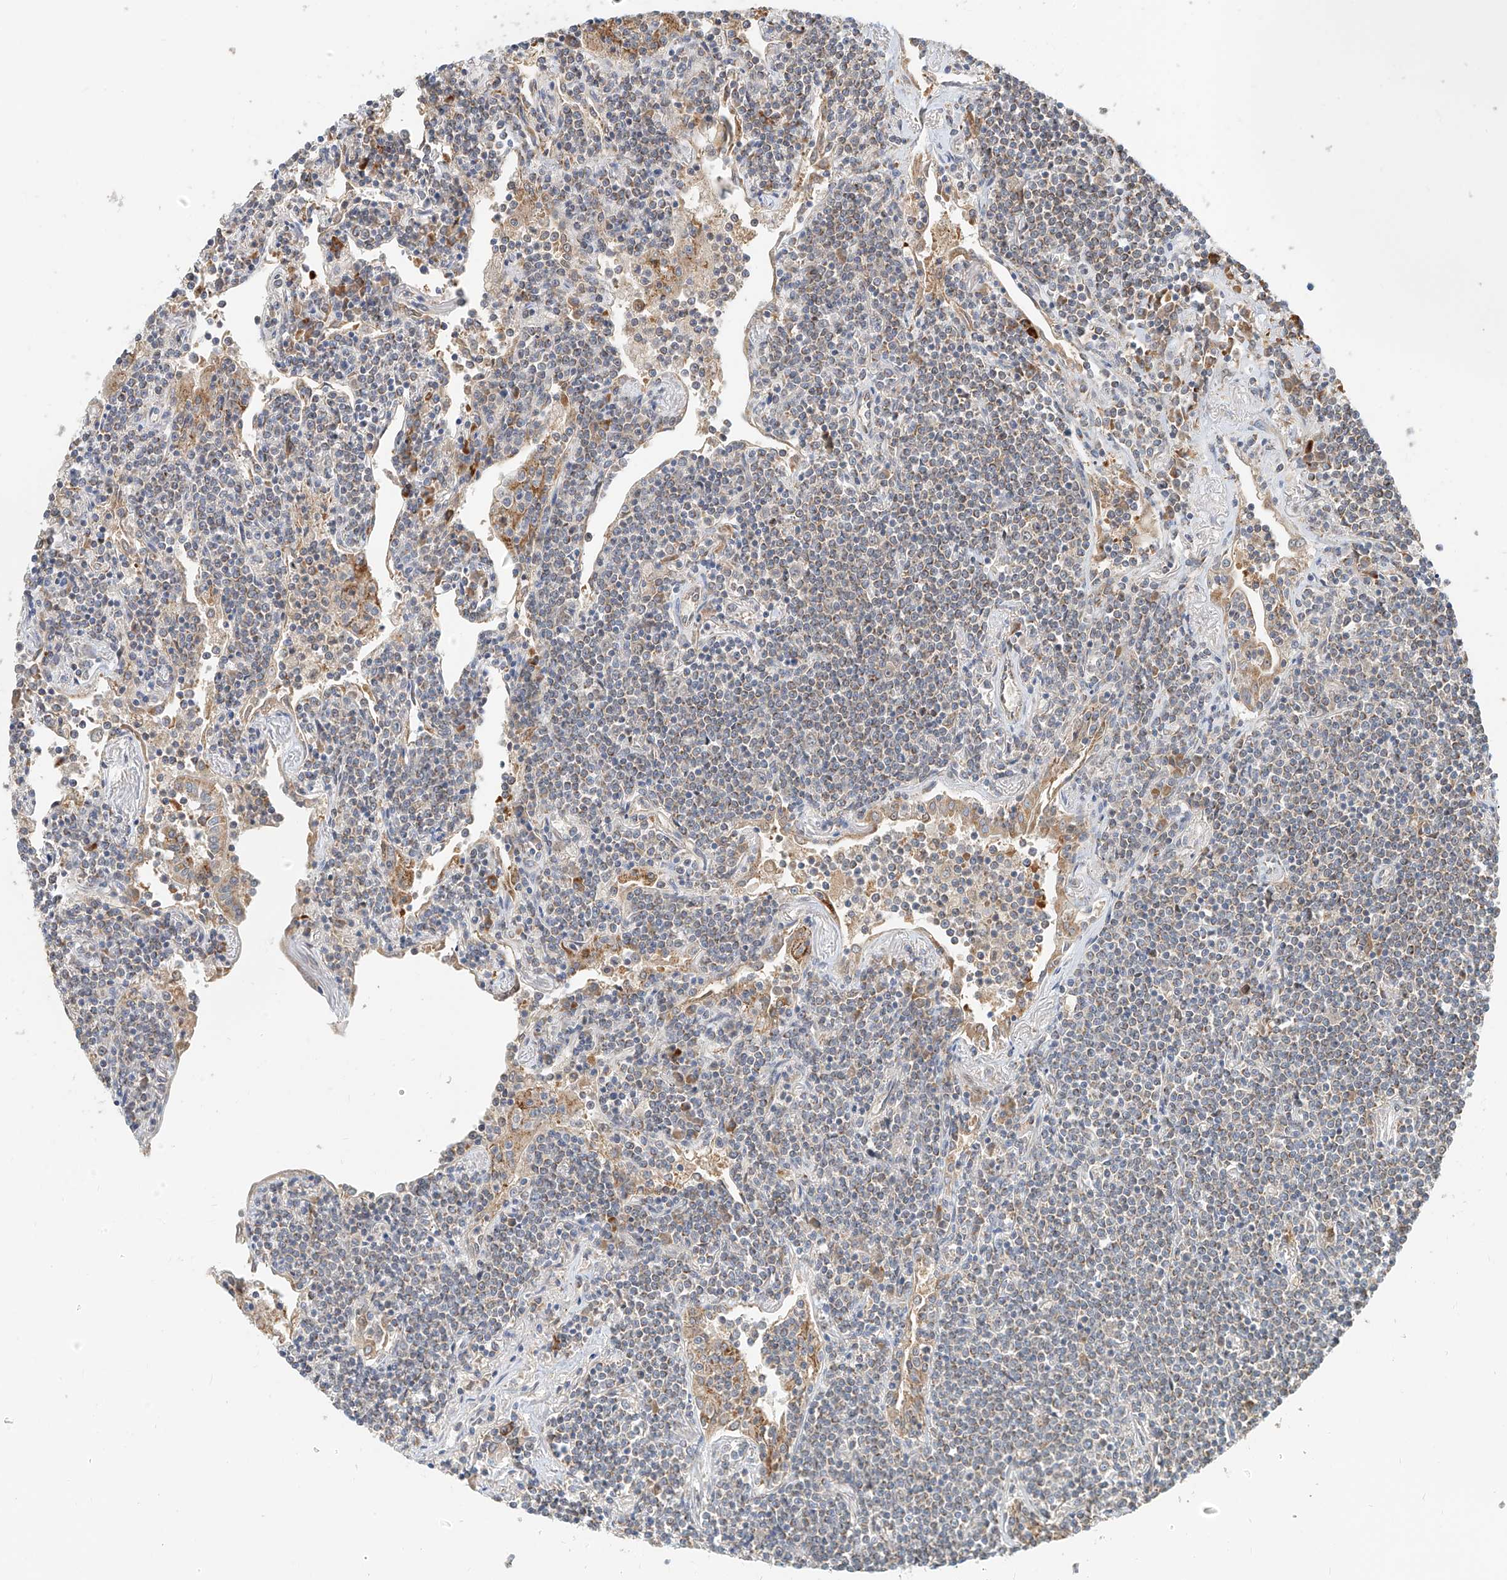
{"staining": {"intensity": "weak", "quantity": "25%-75%", "location": "cytoplasmic/membranous"}, "tissue": "lymphoma", "cell_type": "Tumor cells", "image_type": "cancer", "snomed": [{"axis": "morphology", "description": "Malignant lymphoma, non-Hodgkin's type, Low grade"}, {"axis": "topography", "description": "Lung"}], "caption": "Malignant lymphoma, non-Hodgkin's type (low-grade) stained with IHC exhibits weak cytoplasmic/membranous staining in about 25%-75% of tumor cells.", "gene": "PPA2", "patient": {"sex": "female", "age": 71}}